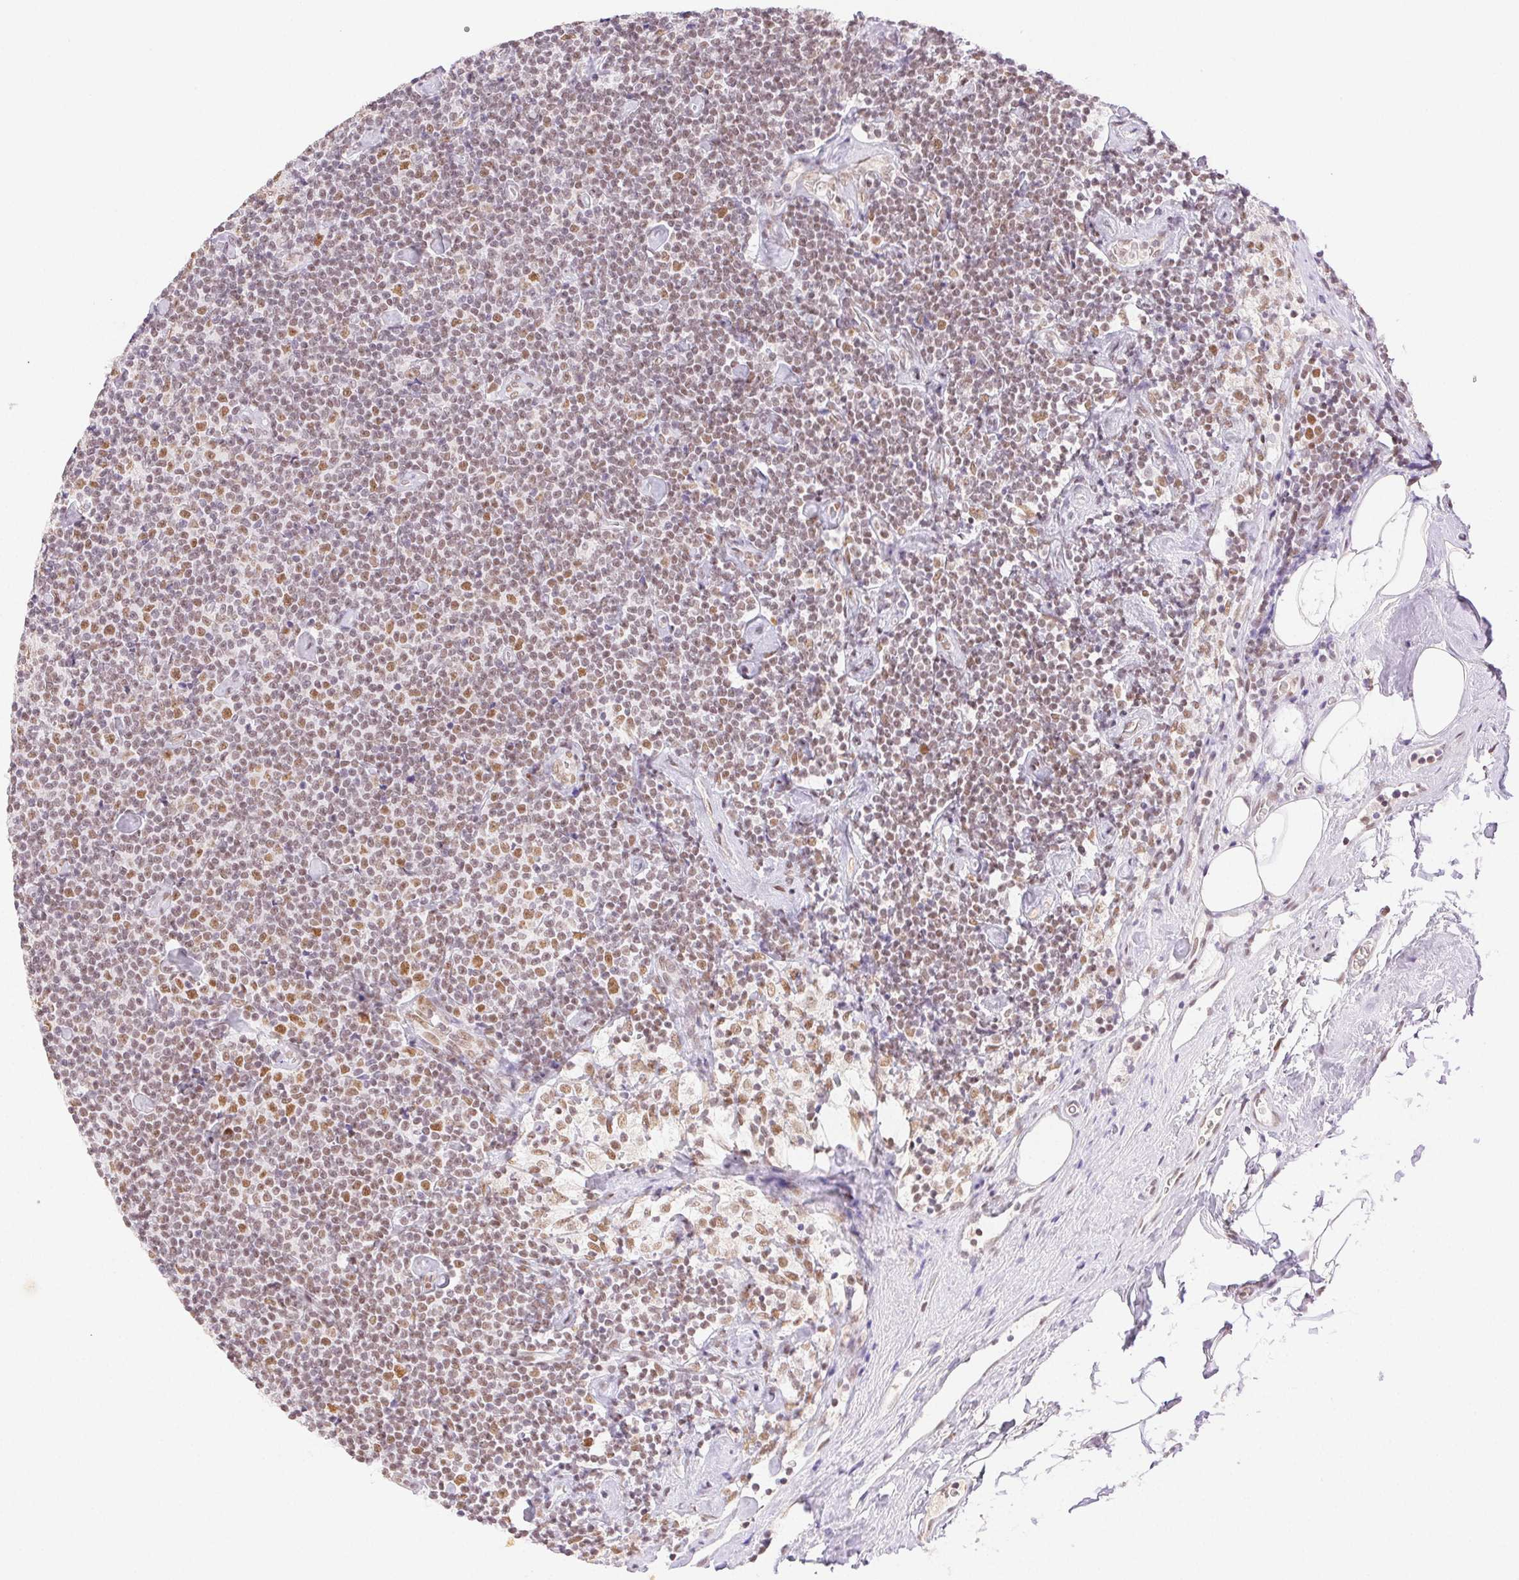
{"staining": {"intensity": "moderate", "quantity": "25%-75%", "location": "nuclear"}, "tissue": "lymphoma", "cell_type": "Tumor cells", "image_type": "cancer", "snomed": [{"axis": "morphology", "description": "Malignant lymphoma, non-Hodgkin's type, Low grade"}, {"axis": "topography", "description": "Lymph node"}], "caption": "Tumor cells demonstrate medium levels of moderate nuclear positivity in approximately 25%-75% of cells in human lymphoma.", "gene": "H2AZ2", "patient": {"sex": "male", "age": 81}}